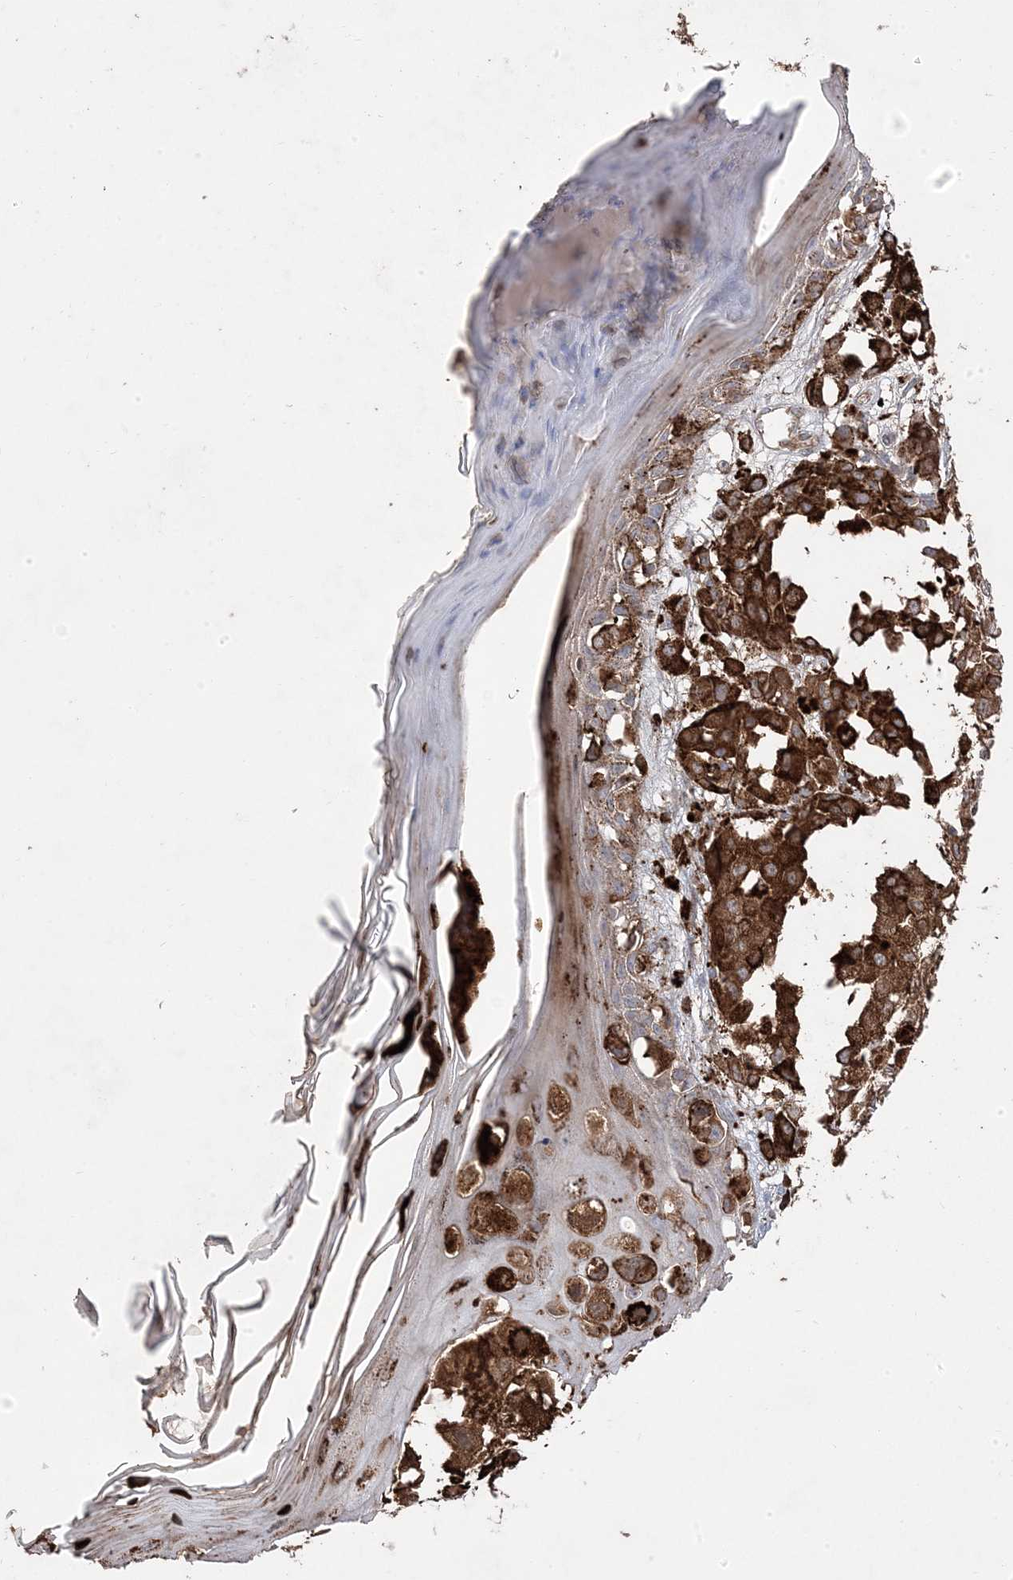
{"staining": {"intensity": "strong", "quantity": ">75%", "location": "cytoplasmic/membranous"}, "tissue": "melanoma", "cell_type": "Tumor cells", "image_type": "cancer", "snomed": [{"axis": "morphology", "description": "Malignant melanoma, NOS"}, {"axis": "topography", "description": "Skin of leg"}], "caption": "IHC image of neoplastic tissue: malignant melanoma stained using immunohistochemistry (IHC) exhibits high levels of strong protein expression localized specifically in the cytoplasmic/membranous of tumor cells, appearing as a cytoplasmic/membranous brown color.", "gene": "PPOX", "patient": {"sex": "female", "age": 72}}